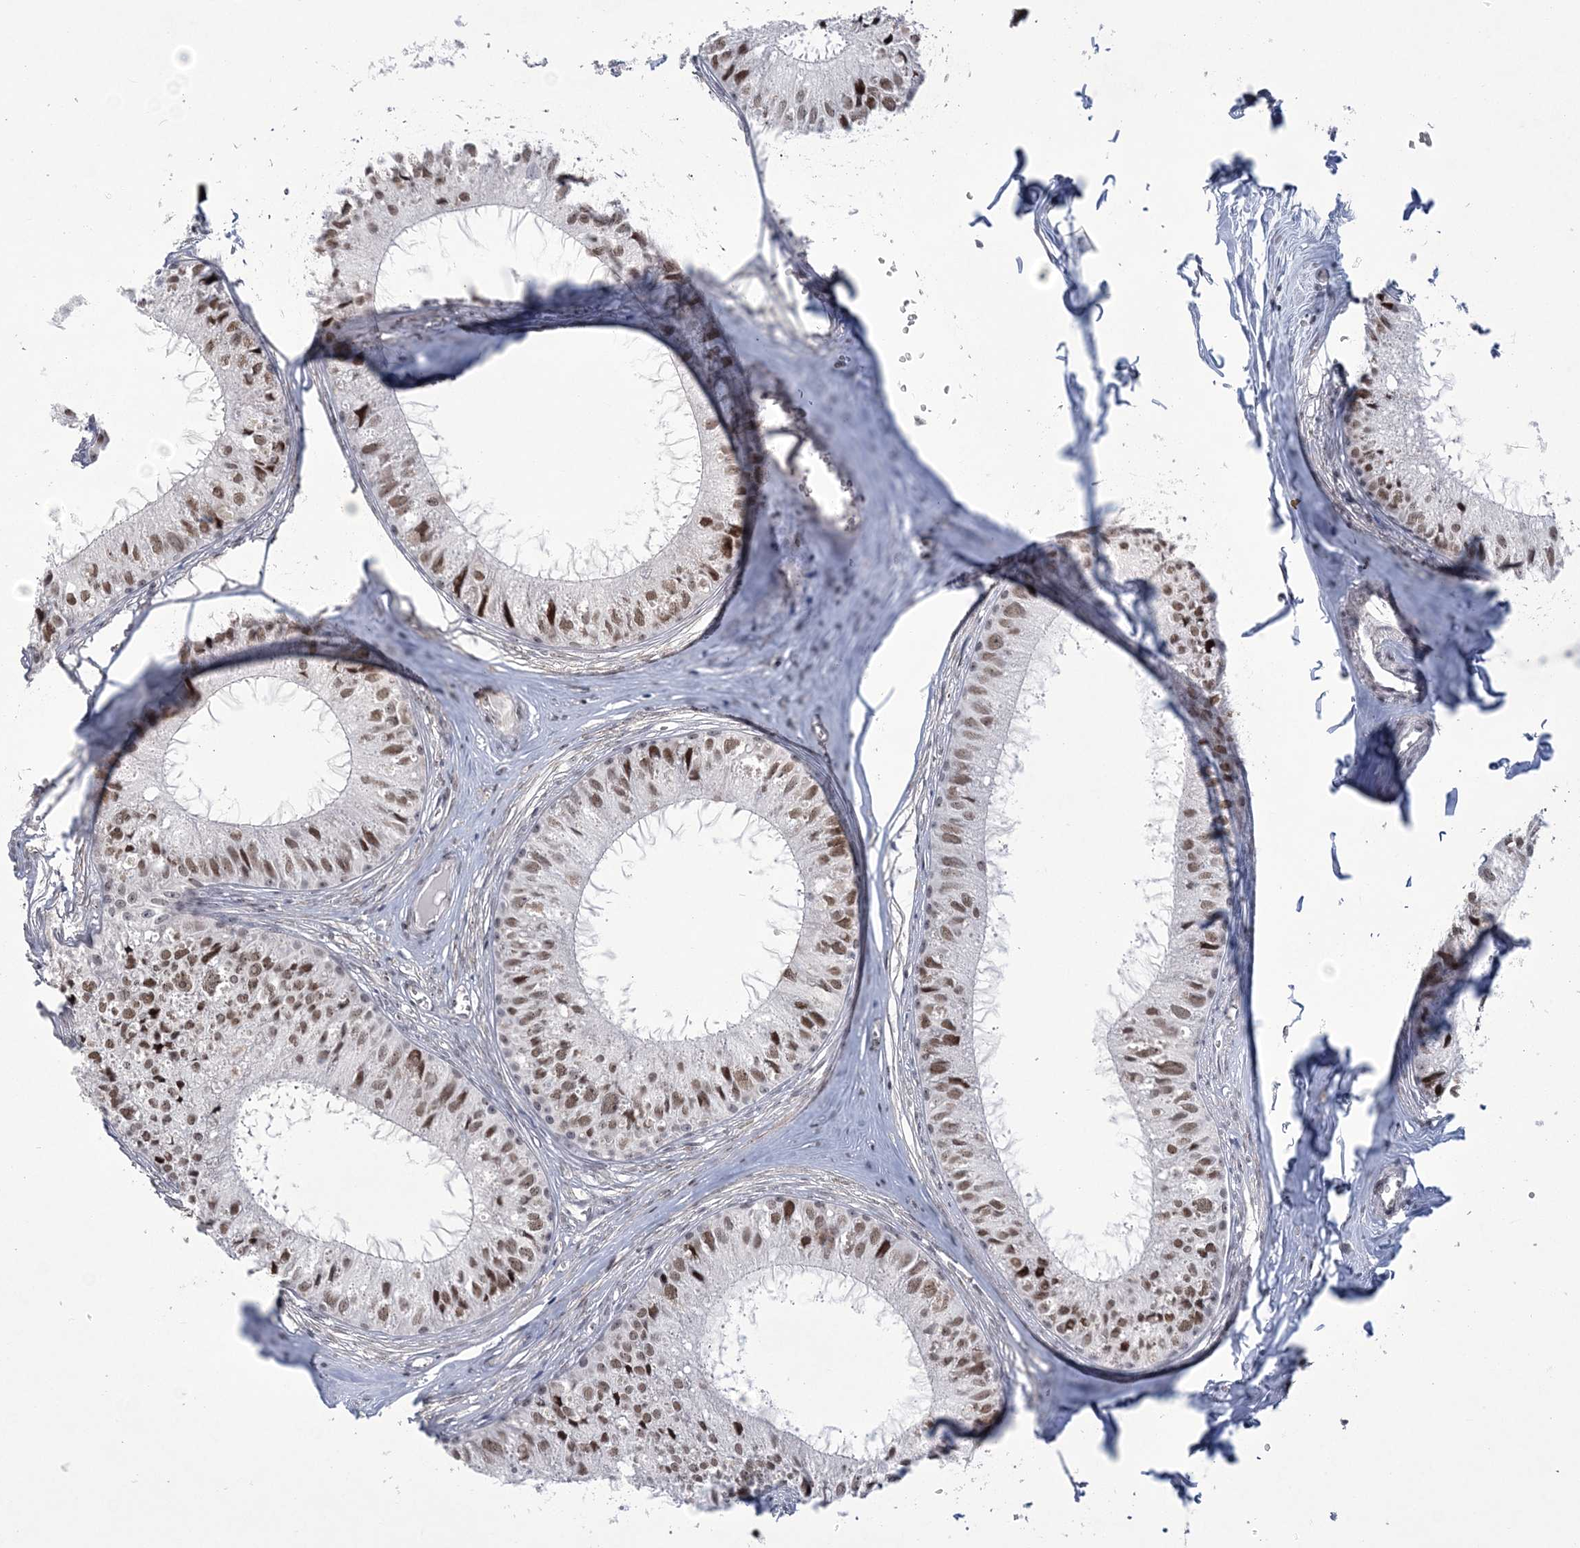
{"staining": {"intensity": "strong", "quantity": ">75%", "location": "nuclear"}, "tissue": "epididymis", "cell_type": "Glandular cells", "image_type": "normal", "snomed": [{"axis": "morphology", "description": "Normal tissue, NOS"}, {"axis": "topography", "description": "Epididymis"}], "caption": "A brown stain shows strong nuclear staining of a protein in glandular cells of normal human epididymis.", "gene": "HOMEZ", "patient": {"sex": "male", "age": 36}}